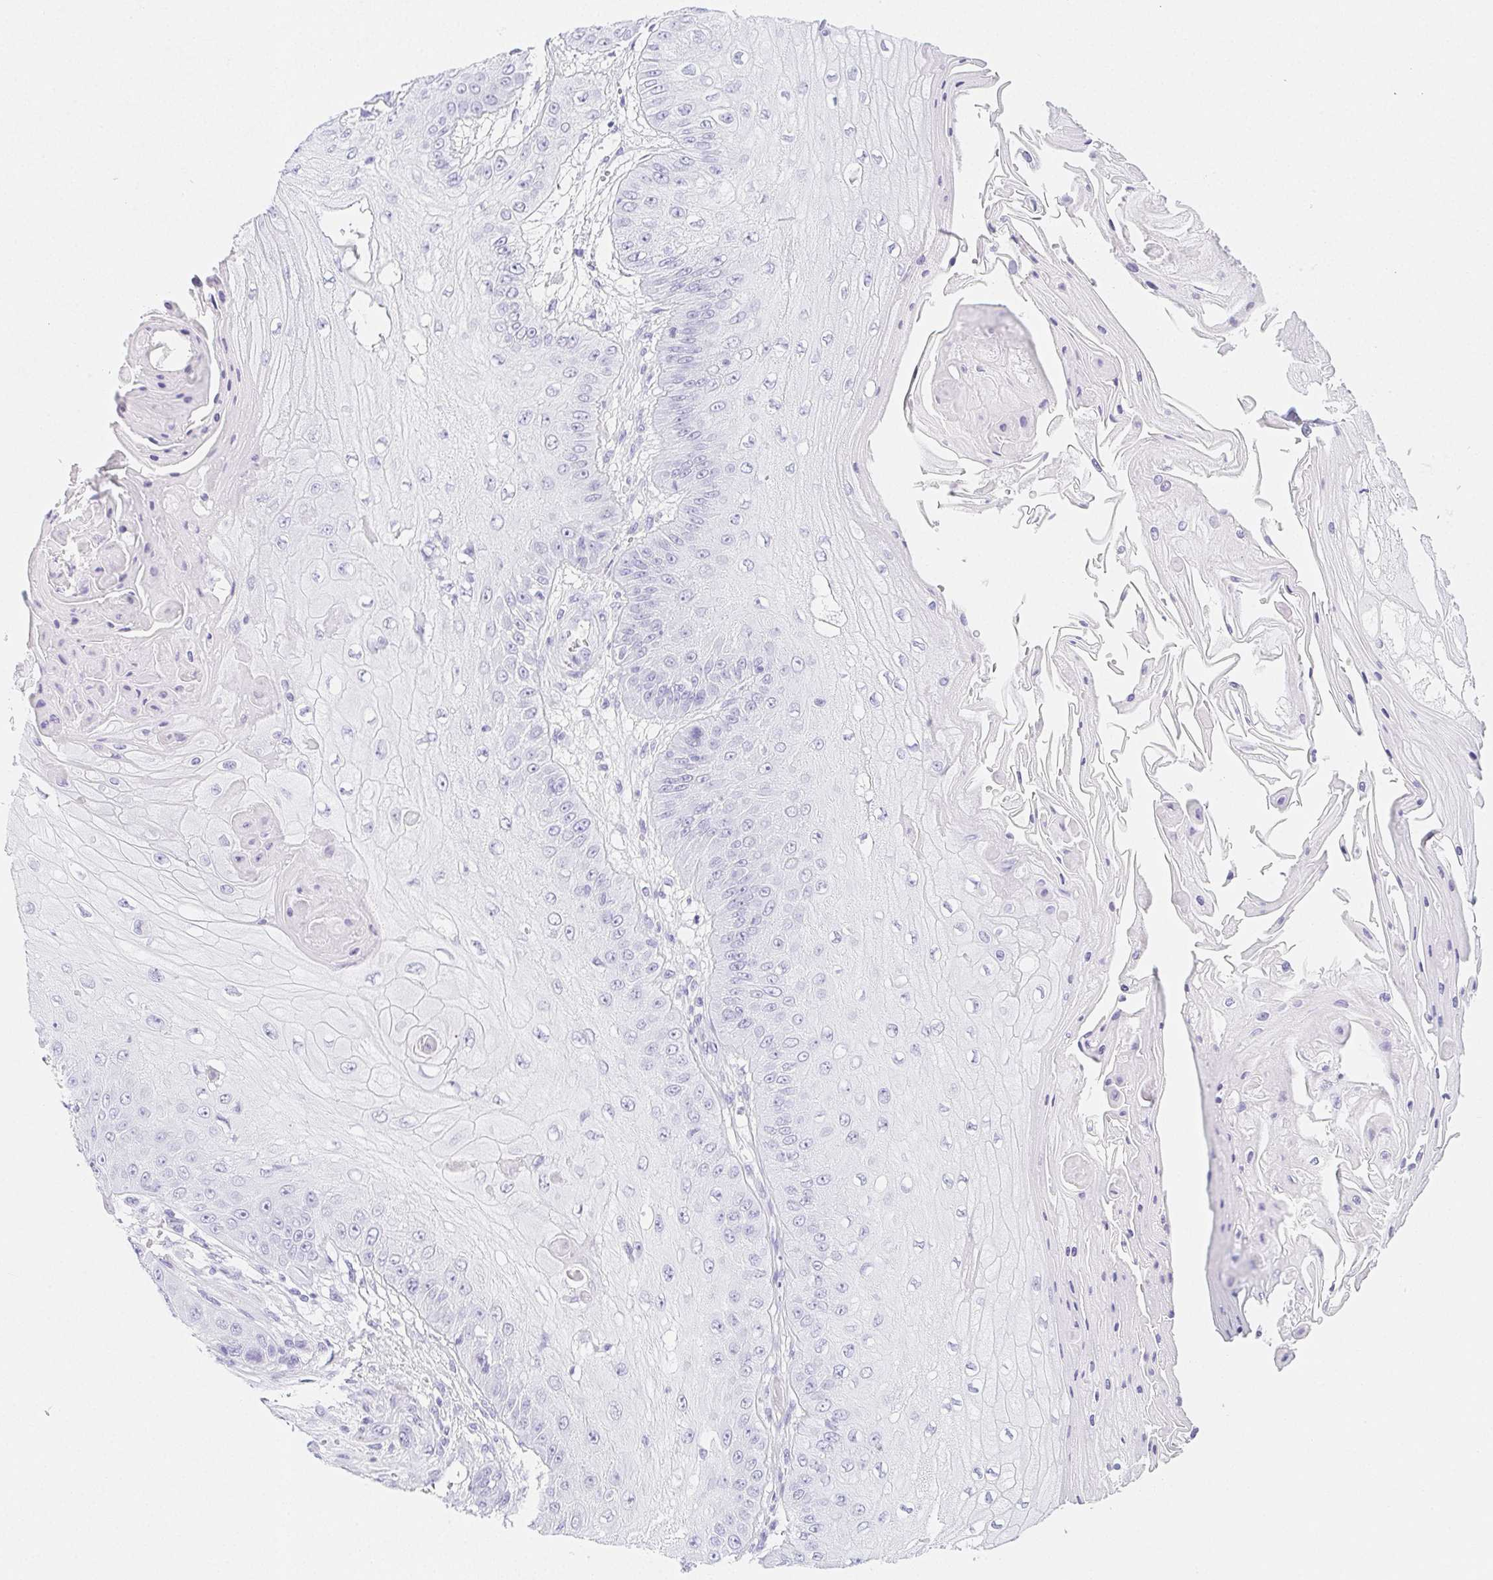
{"staining": {"intensity": "negative", "quantity": "none", "location": "none"}, "tissue": "skin cancer", "cell_type": "Tumor cells", "image_type": "cancer", "snomed": [{"axis": "morphology", "description": "Squamous cell carcinoma, NOS"}, {"axis": "topography", "description": "Skin"}], "caption": "The immunohistochemistry micrograph has no significant expression in tumor cells of skin cancer tissue. Brightfield microscopy of immunohistochemistry stained with DAB (3,3'-diaminobenzidine) (brown) and hematoxylin (blue), captured at high magnification.", "gene": "HRC", "patient": {"sex": "male", "age": 70}}